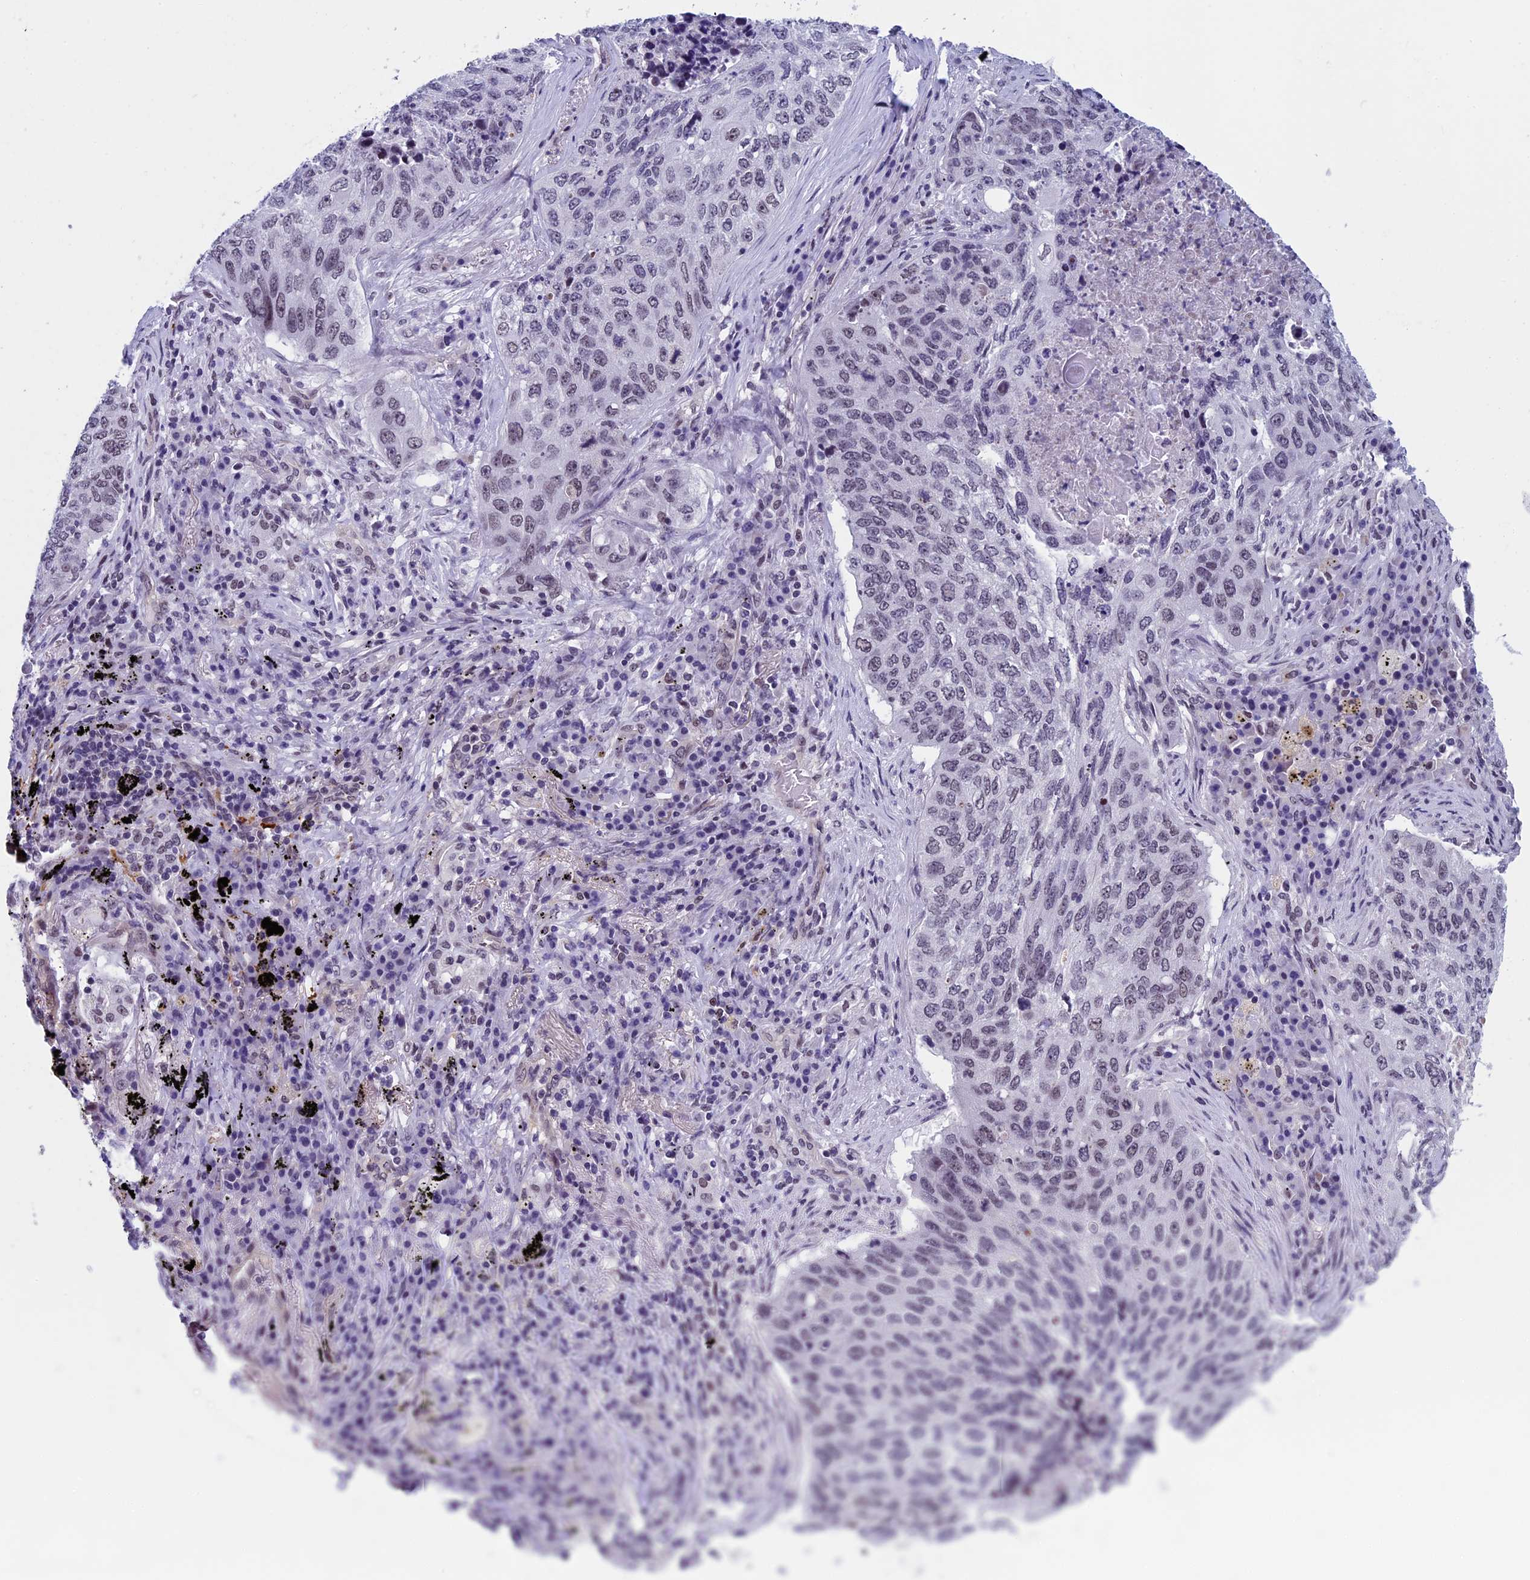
{"staining": {"intensity": "weak", "quantity": ">75%", "location": "nuclear"}, "tissue": "lung cancer", "cell_type": "Tumor cells", "image_type": "cancer", "snomed": [{"axis": "morphology", "description": "Squamous cell carcinoma, NOS"}, {"axis": "topography", "description": "Lung"}], "caption": "Lung cancer (squamous cell carcinoma) stained with a protein marker shows weak staining in tumor cells.", "gene": "NIPBL", "patient": {"sex": "female", "age": 63}}